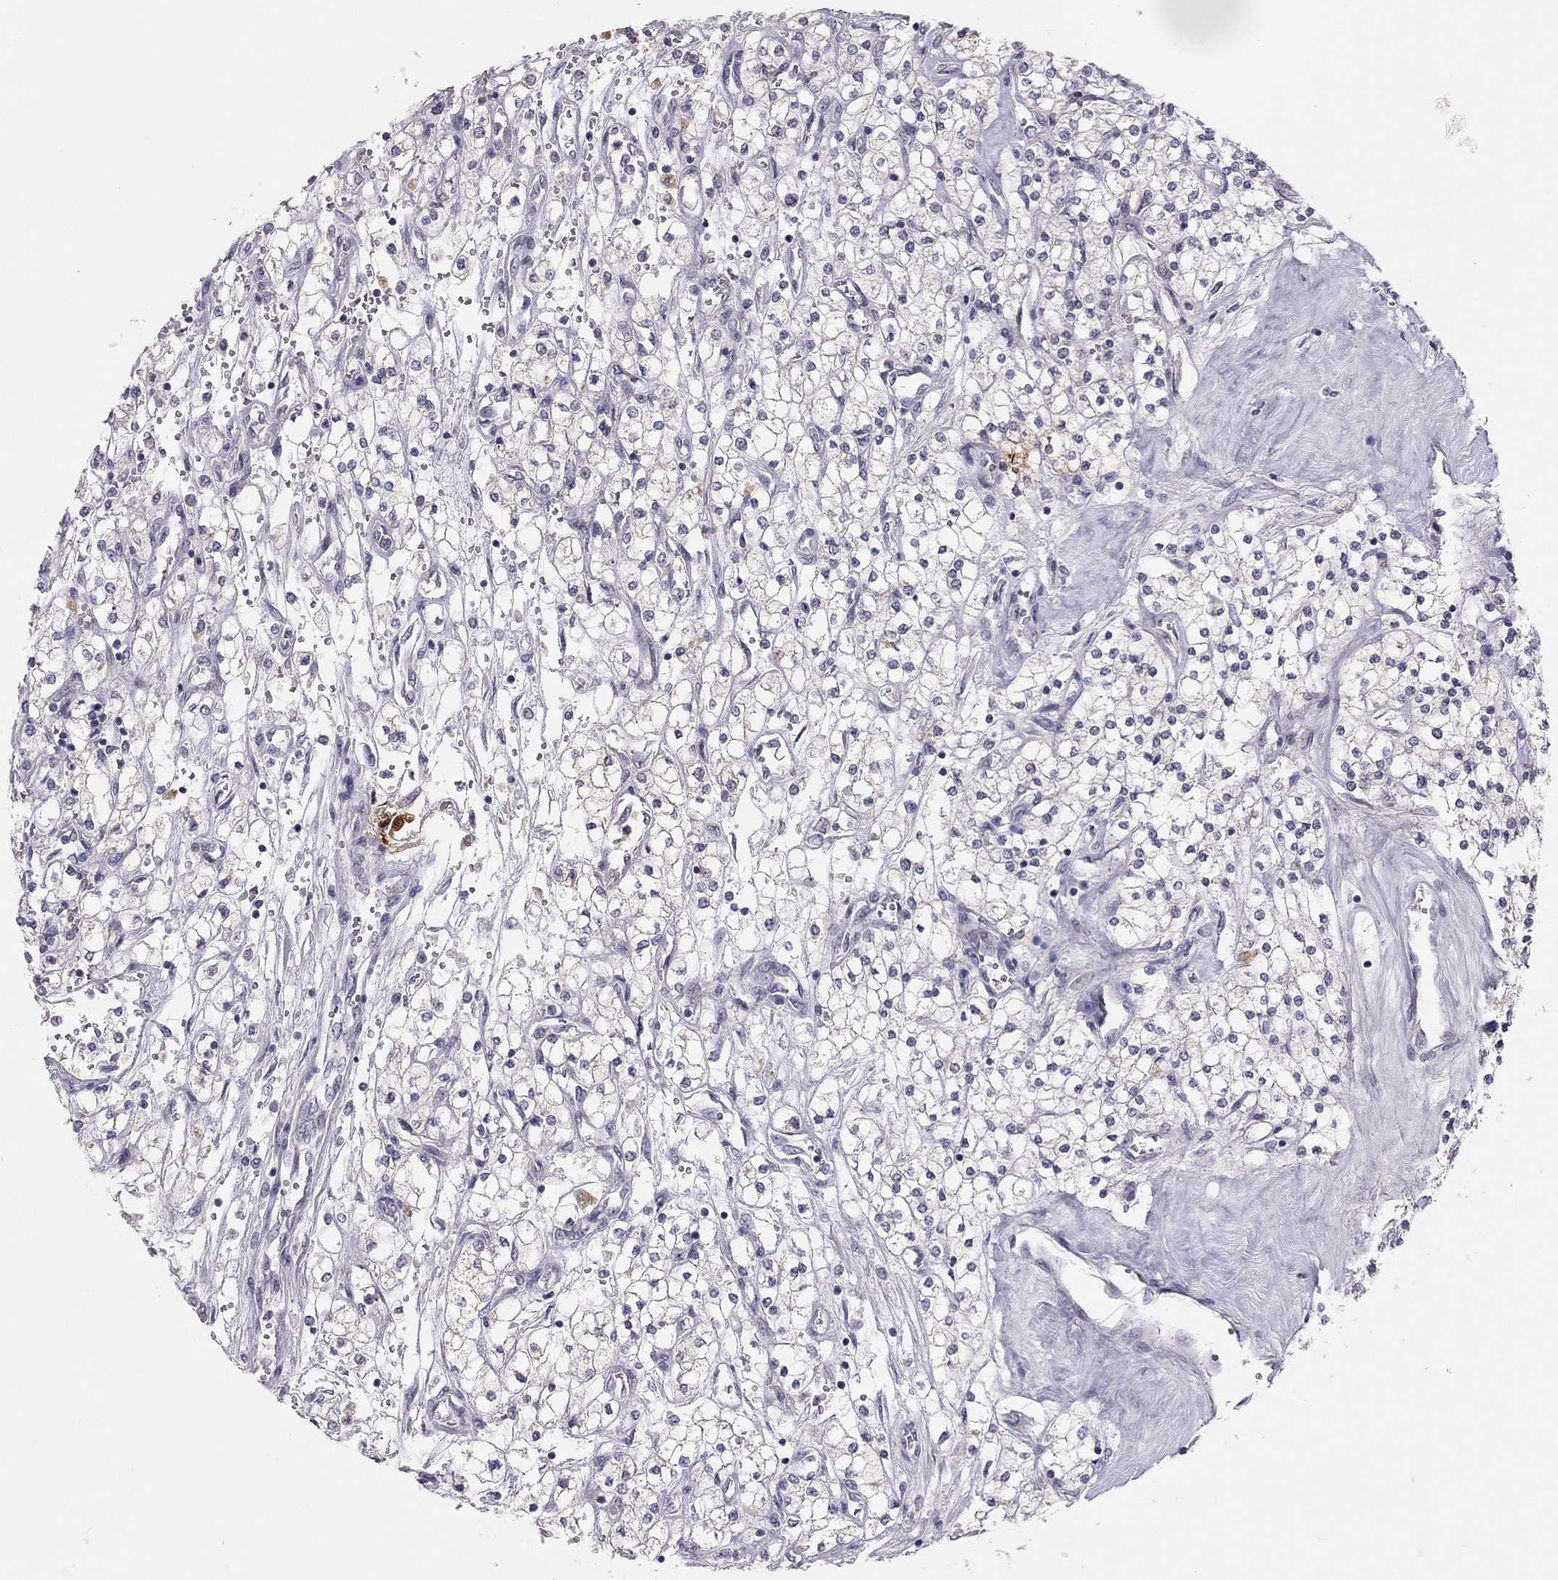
{"staining": {"intensity": "negative", "quantity": "none", "location": "none"}, "tissue": "renal cancer", "cell_type": "Tumor cells", "image_type": "cancer", "snomed": [{"axis": "morphology", "description": "Adenocarcinoma, NOS"}, {"axis": "topography", "description": "Kidney"}], "caption": "Immunohistochemistry of renal cancer exhibits no staining in tumor cells. (Stains: DAB (3,3'-diaminobenzidine) immunohistochemistry with hematoxylin counter stain, Microscopy: brightfield microscopy at high magnification).", "gene": "ADORA2A", "patient": {"sex": "male", "age": 80}}